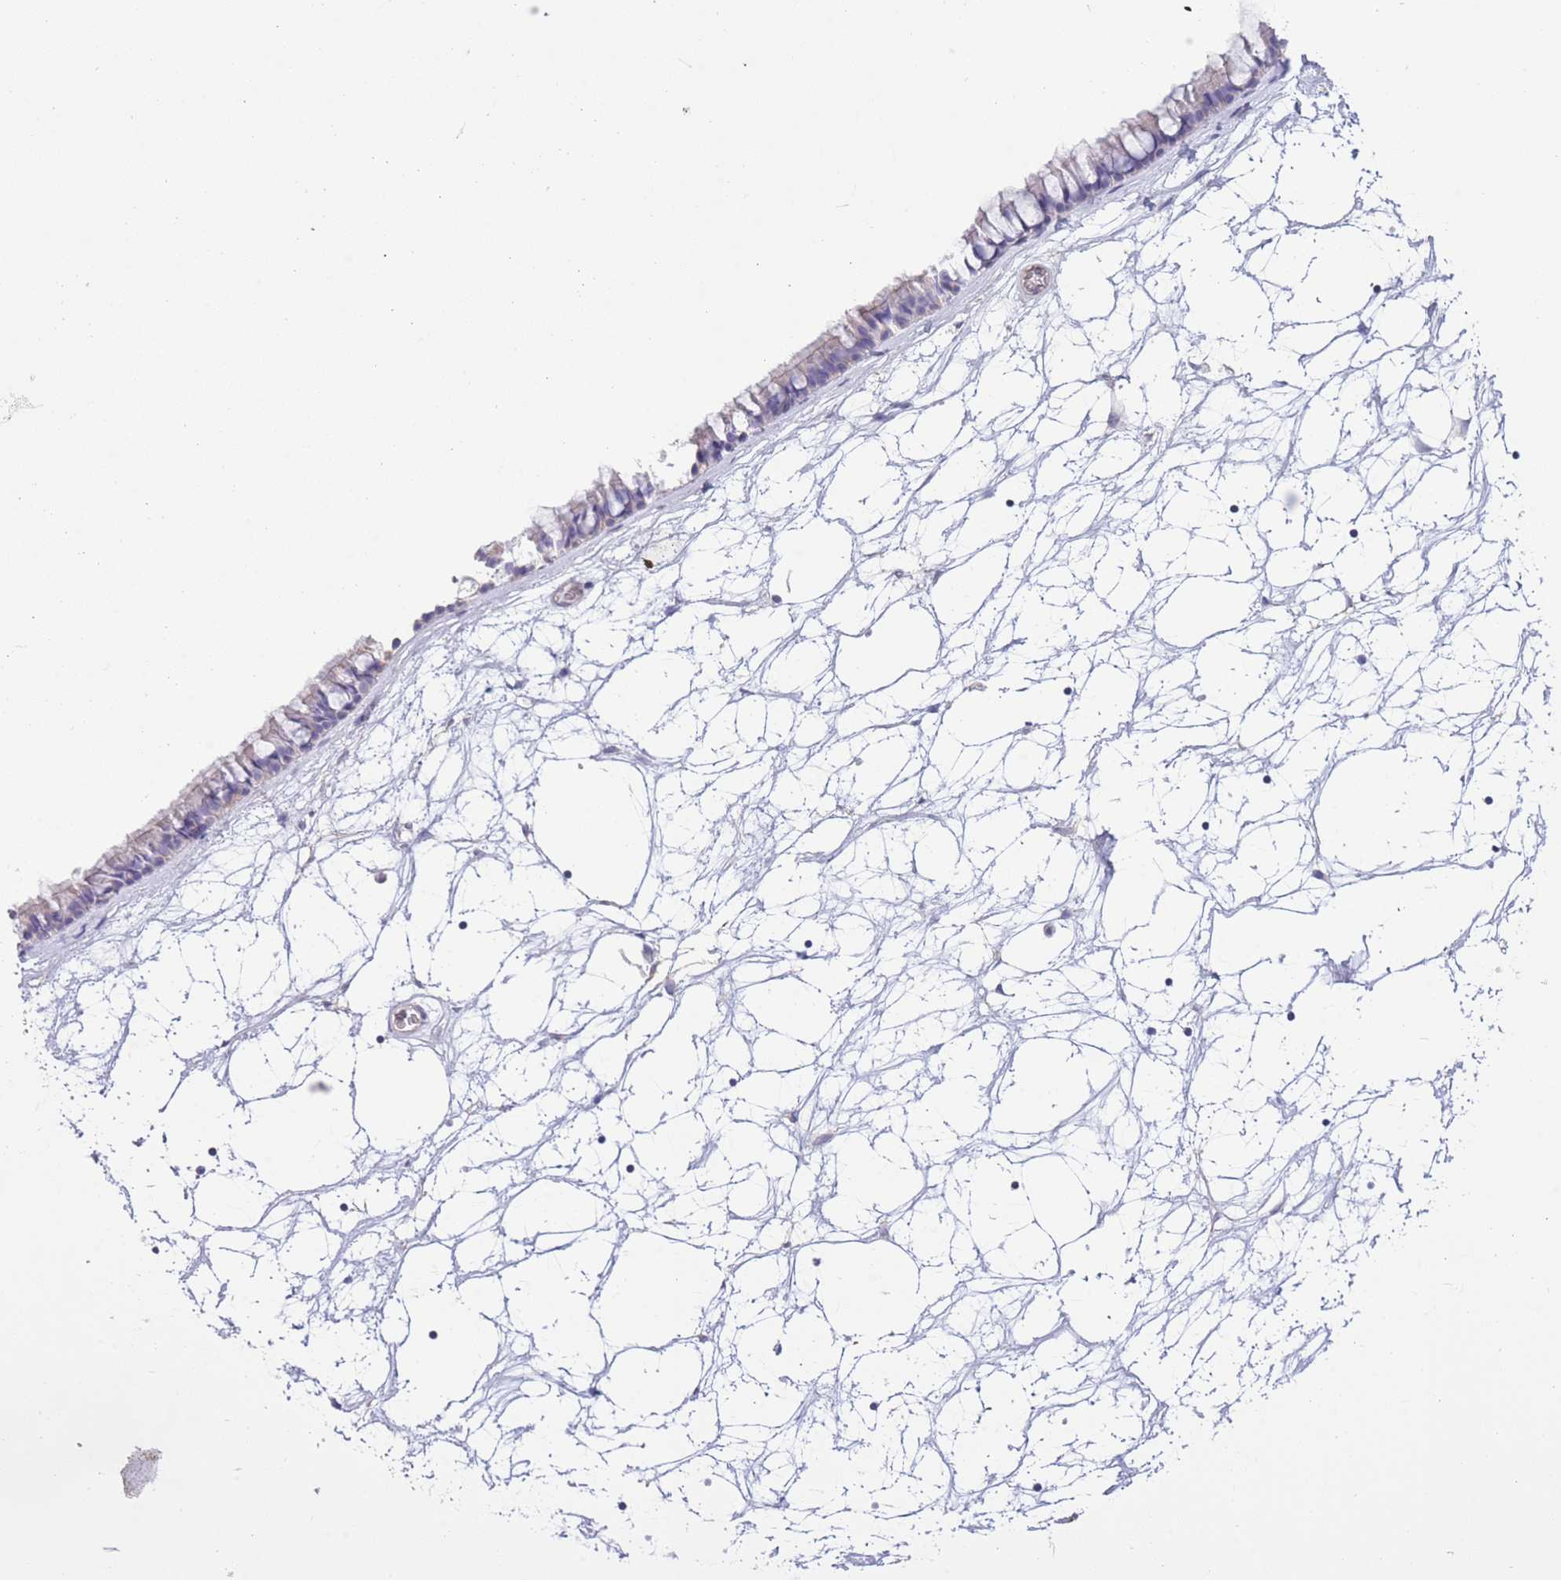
{"staining": {"intensity": "negative", "quantity": "none", "location": "none"}, "tissue": "nasopharynx", "cell_type": "Respiratory epithelial cells", "image_type": "normal", "snomed": [{"axis": "morphology", "description": "Normal tissue, NOS"}, {"axis": "topography", "description": "Nasopharynx"}], "caption": "This is an immunohistochemistry (IHC) image of normal human nasopharynx. There is no expression in respiratory epithelial cells.", "gene": "PDHA1", "patient": {"sex": "male", "age": 64}}